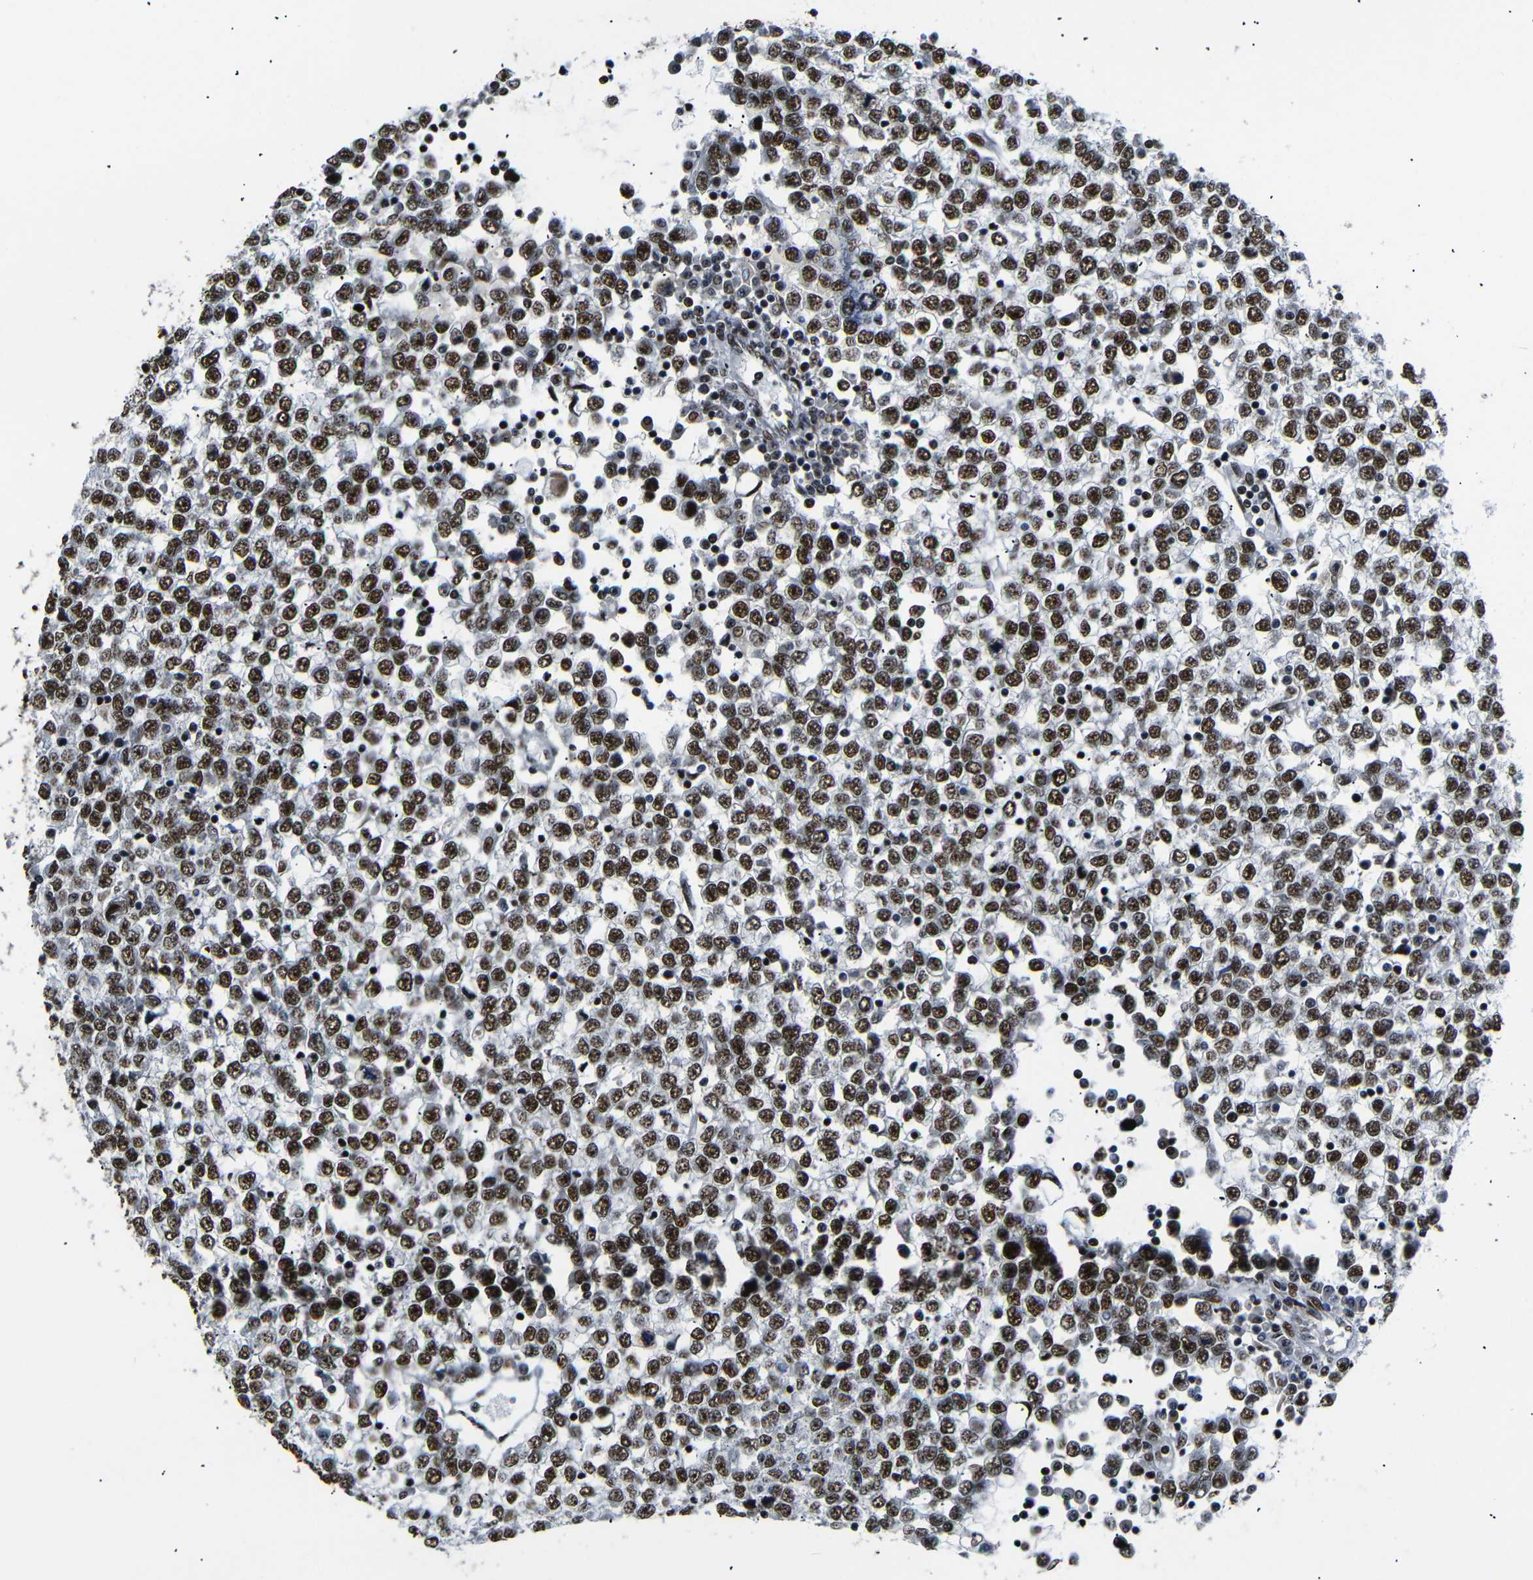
{"staining": {"intensity": "strong", "quantity": ">75%", "location": "nuclear"}, "tissue": "testis cancer", "cell_type": "Tumor cells", "image_type": "cancer", "snomed": [{"axis": "morphology", "description": "Seminoma, NOS"}, {"axis": "topography", "description": "Testis"}], "caption": "Strong nuclear staining is seen in approximately >75% of tumor cells in testis cancer (seminoma).", "gene": "SETDB2", "patient": {"sex": "male", "age": 65}}